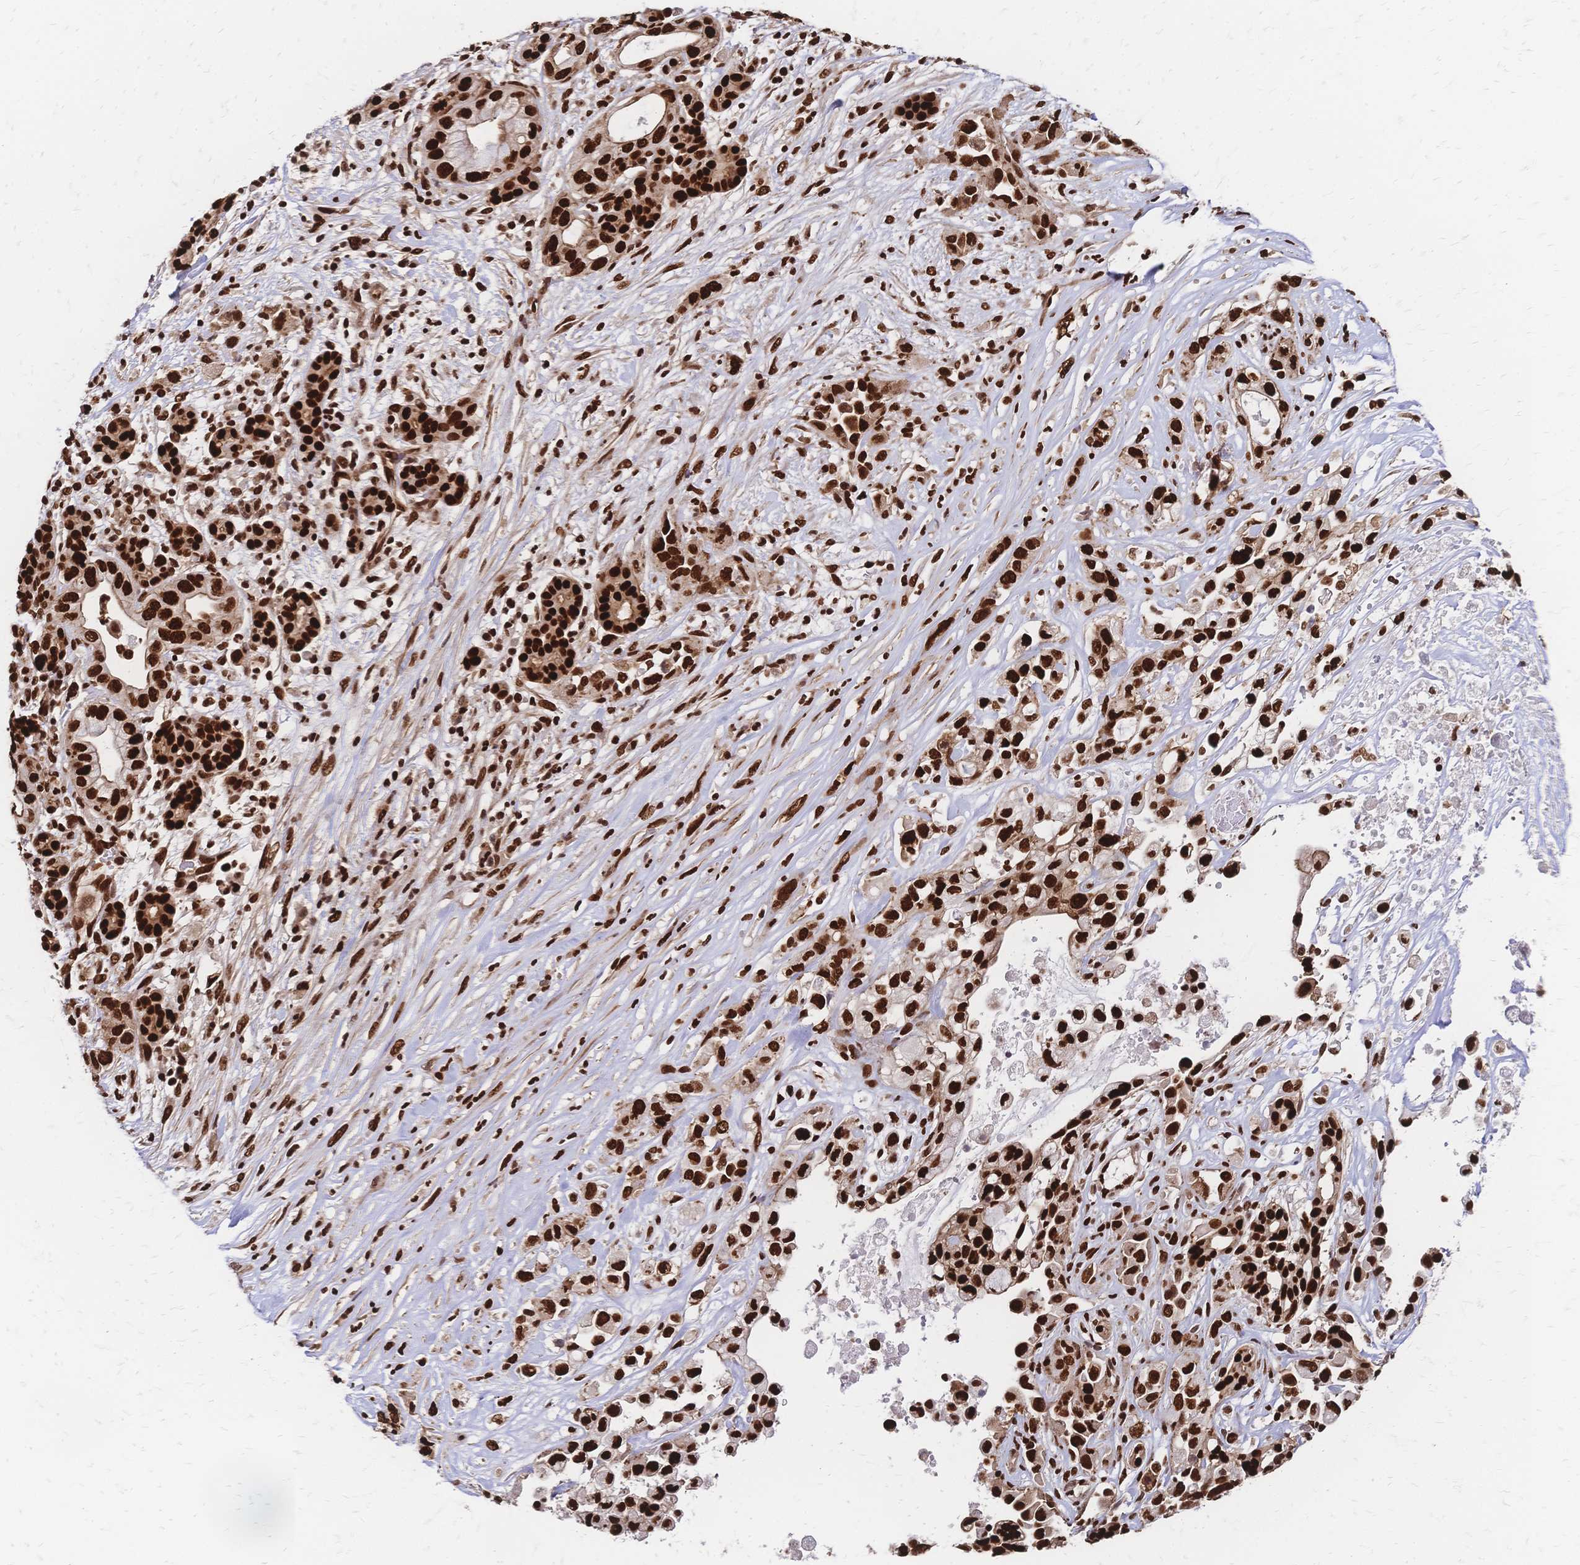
{"staining": {"intensity": "strong", "quantity": ">75%", "location": "nuclear"}, "tissue": "pancreatic cancer", "cell_type": "Tumor cells", "image_type": "cancer", "snomed": [{"axis": "morphology", "description": "Adenocarcinoma, NOS"}, {"axis": "topography", "description": "Pancreas"}], "caption": "Tumor cells exhibit strong nuclear staining in about >75% of cells in pancreatic cancer.", "gene": "HDGF", "patient": {"sex": "male", "age": 44}}